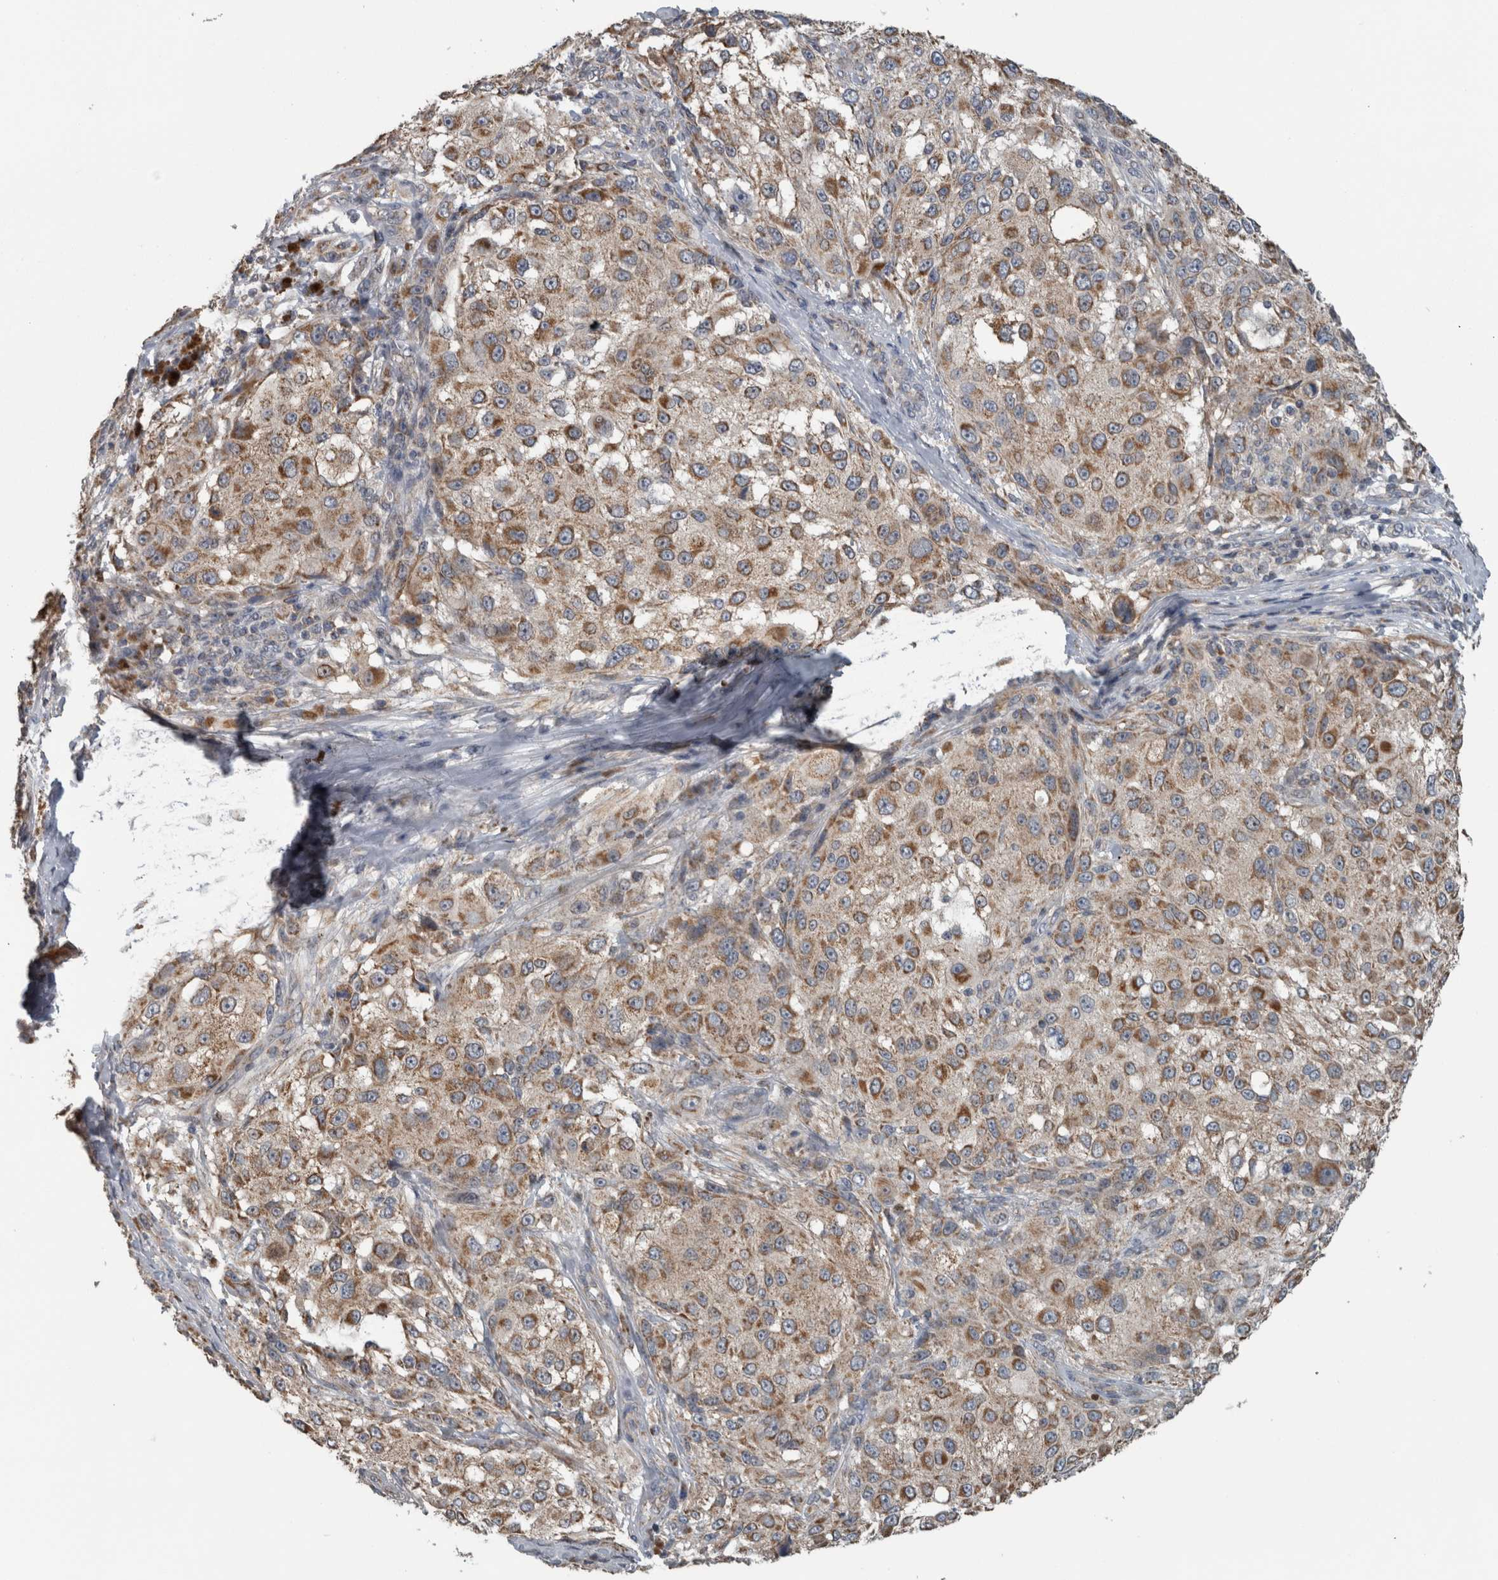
{"staining": {"intensity": "moderate", "quantity": ">75%", "location": "cytoplasmic/membranous"}, "tissue": "melanoma", "cell_type": "Tumor cells", "image_type": "cancer", "snomed": [{"axis": "morphology", "description": "Necrosis, NOS"}, {"axis": "morphology", "description": "Malignant melanoma, NOS"}, {"axis": "topography", "description": "Skin"}], "caption": "A micrograph of human melanoma stained for a protein demonstrates moderate cytoplasmic/membranous brown staining in tumor cells.", "gene": "ARMC1", "patient": {"sex": "female", "age": 87}}